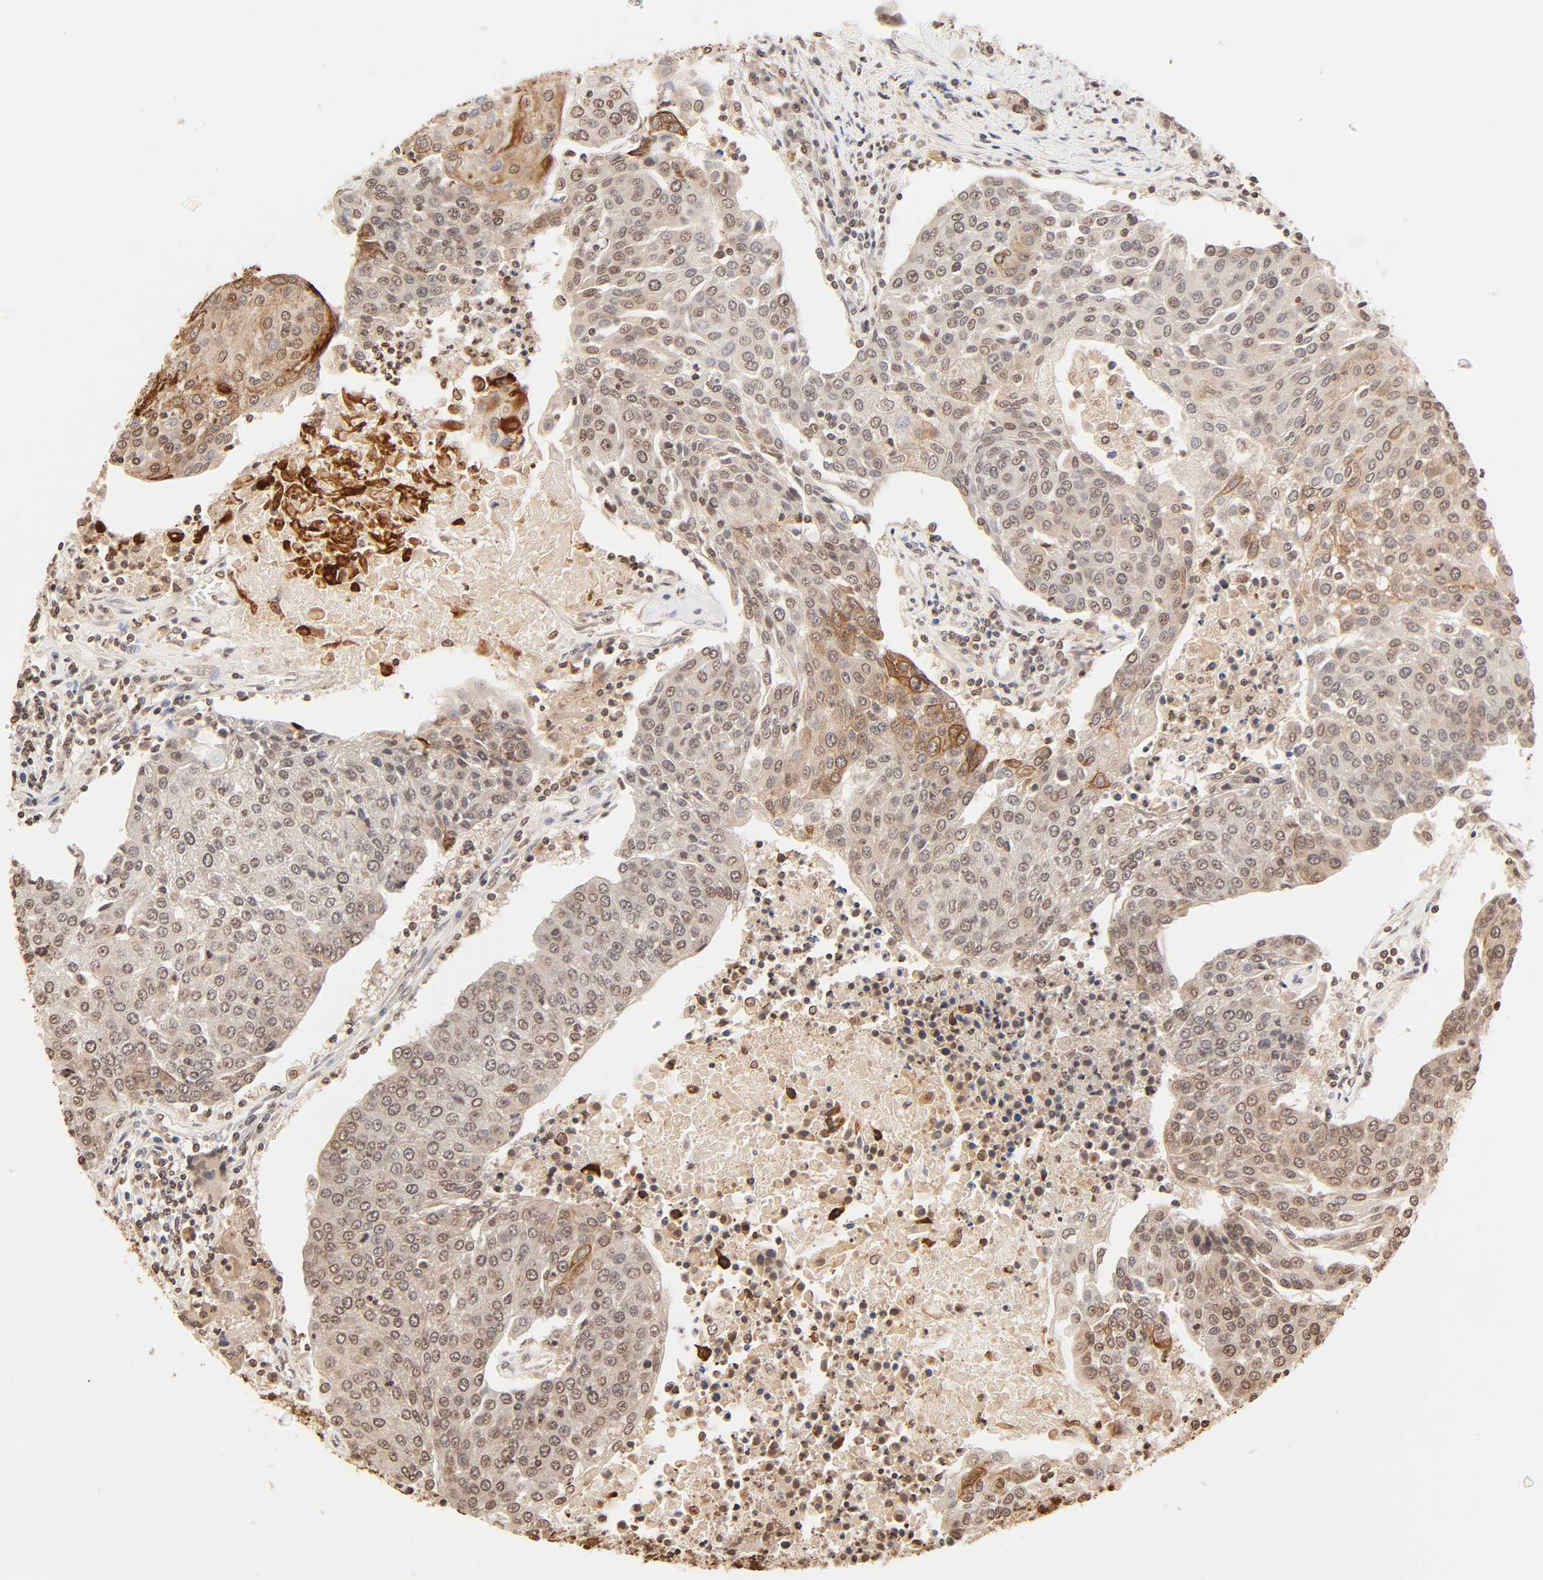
{"staining": {"intensity": "moderate", "quantity": "25%-75%", "location": "cytoplasmic/membranous,nuclear"}, "tissue": "urothelial cancer", "cell_type": "Tumor cells", "image_type": "cancer", "snomed": [{"axis": "morphology", "description": "Urothelial carcinoma, High grade"}, {"axis": "topography", "description": "Urinary bladder"}], "caption": "Urothelial carcinoma (high-grade) stained with immunohistochemistry (IHC) exhibits moderate cytoplasmic/membranous and nuclear positivity in about 25%-75% of tumor cells.", "gene": "TBL1X", "patient": {"sex": "female", "age": 85}}